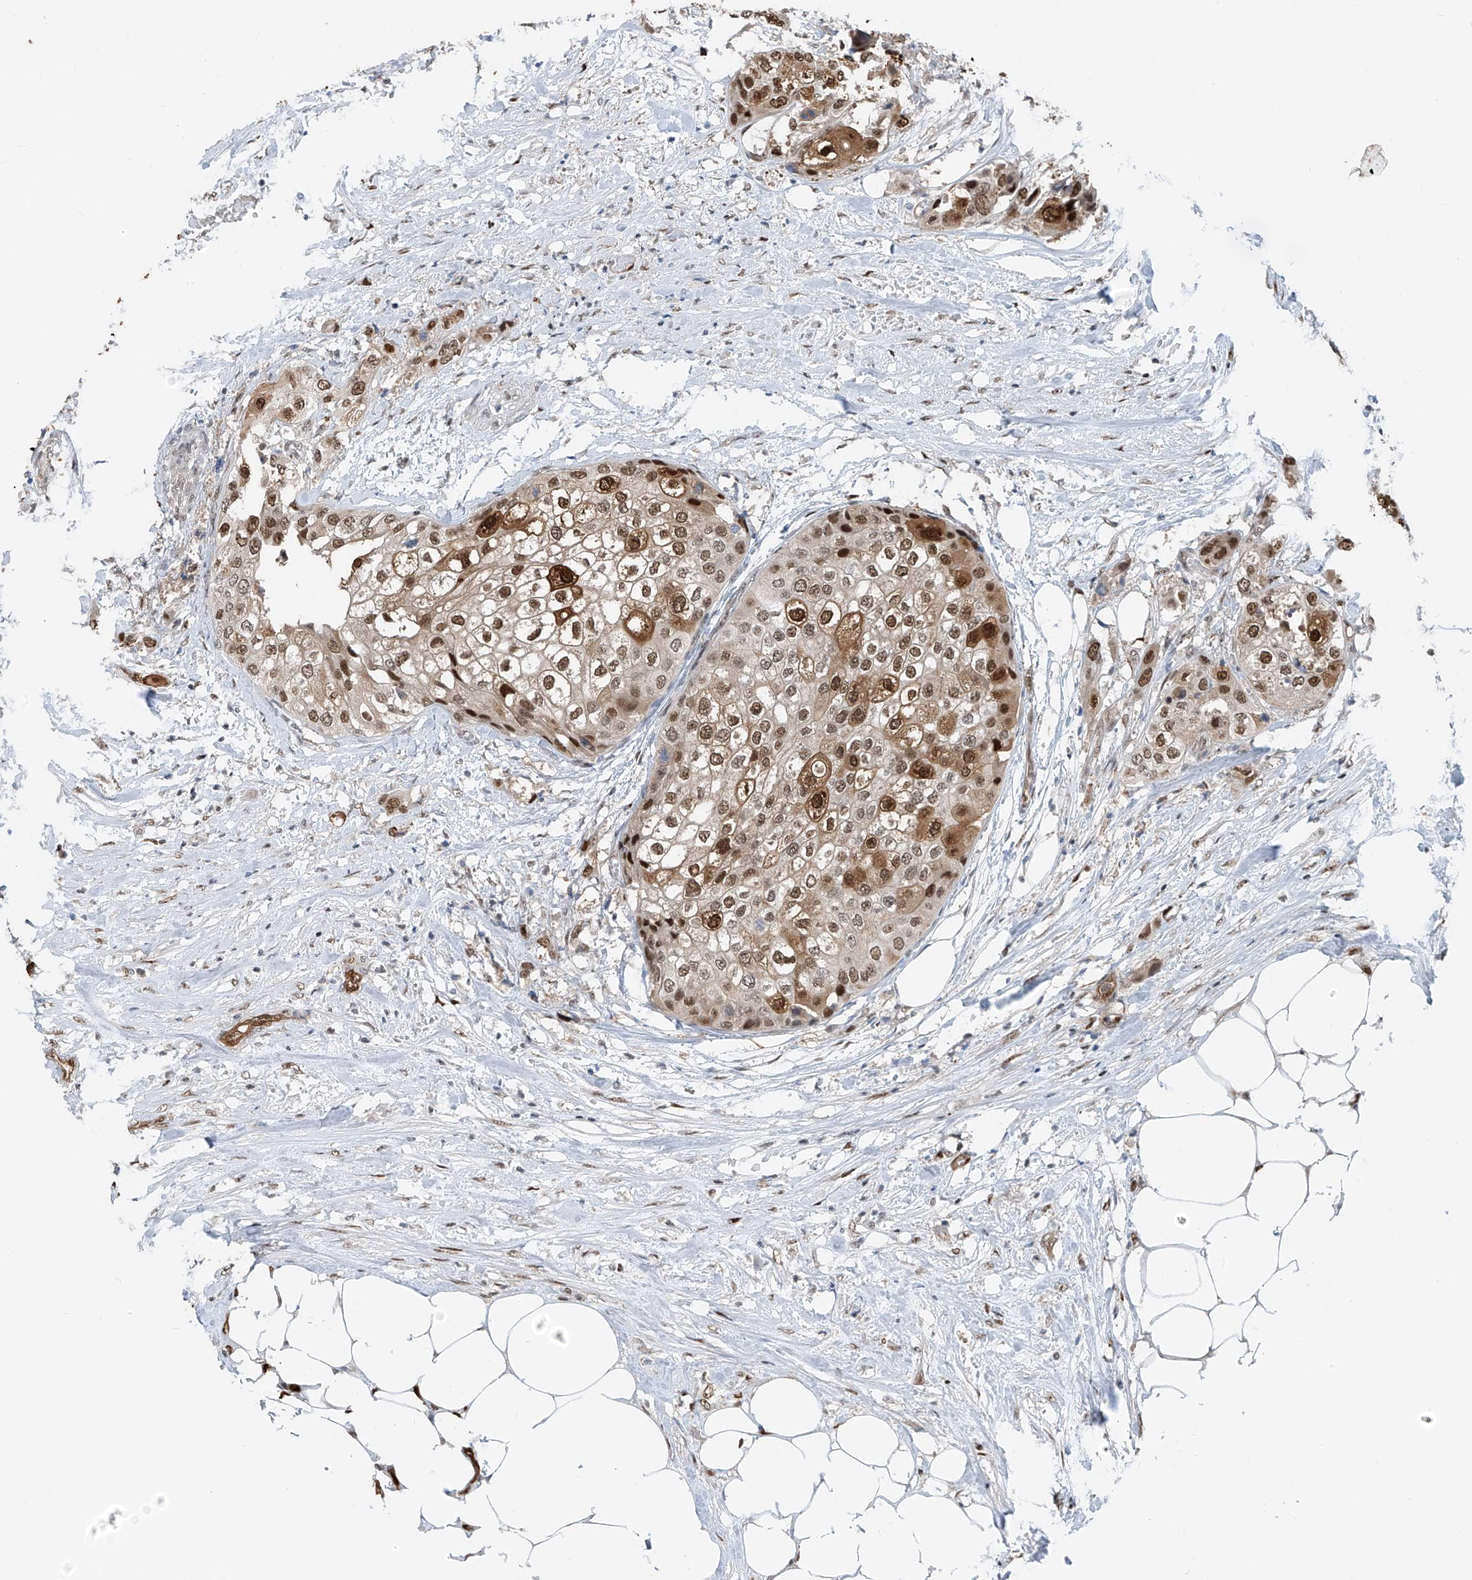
{"staining": {"intensity": "moderate", "quantity": ">75%", "location": "cytoplasmic/membranous,nuclear"}, "tissue": "urothelial cancer", "cell_type": "Tumor cells", "image_type": "cancer", "snomed": [{"axis": "morphology", "description": "Urothelial carcinoma, High grade"}, {"axis": "topography", "description": "Urinary bladder"}], "caption": "Immunohistochemical staining of urothelial cancer displays medium levels of moderate cytoplasmic/membranous and nuclear staining in approximately >75% of tumor cells.", "gene": "RBP7", "patient": {"sex": "male", "age": 64}}